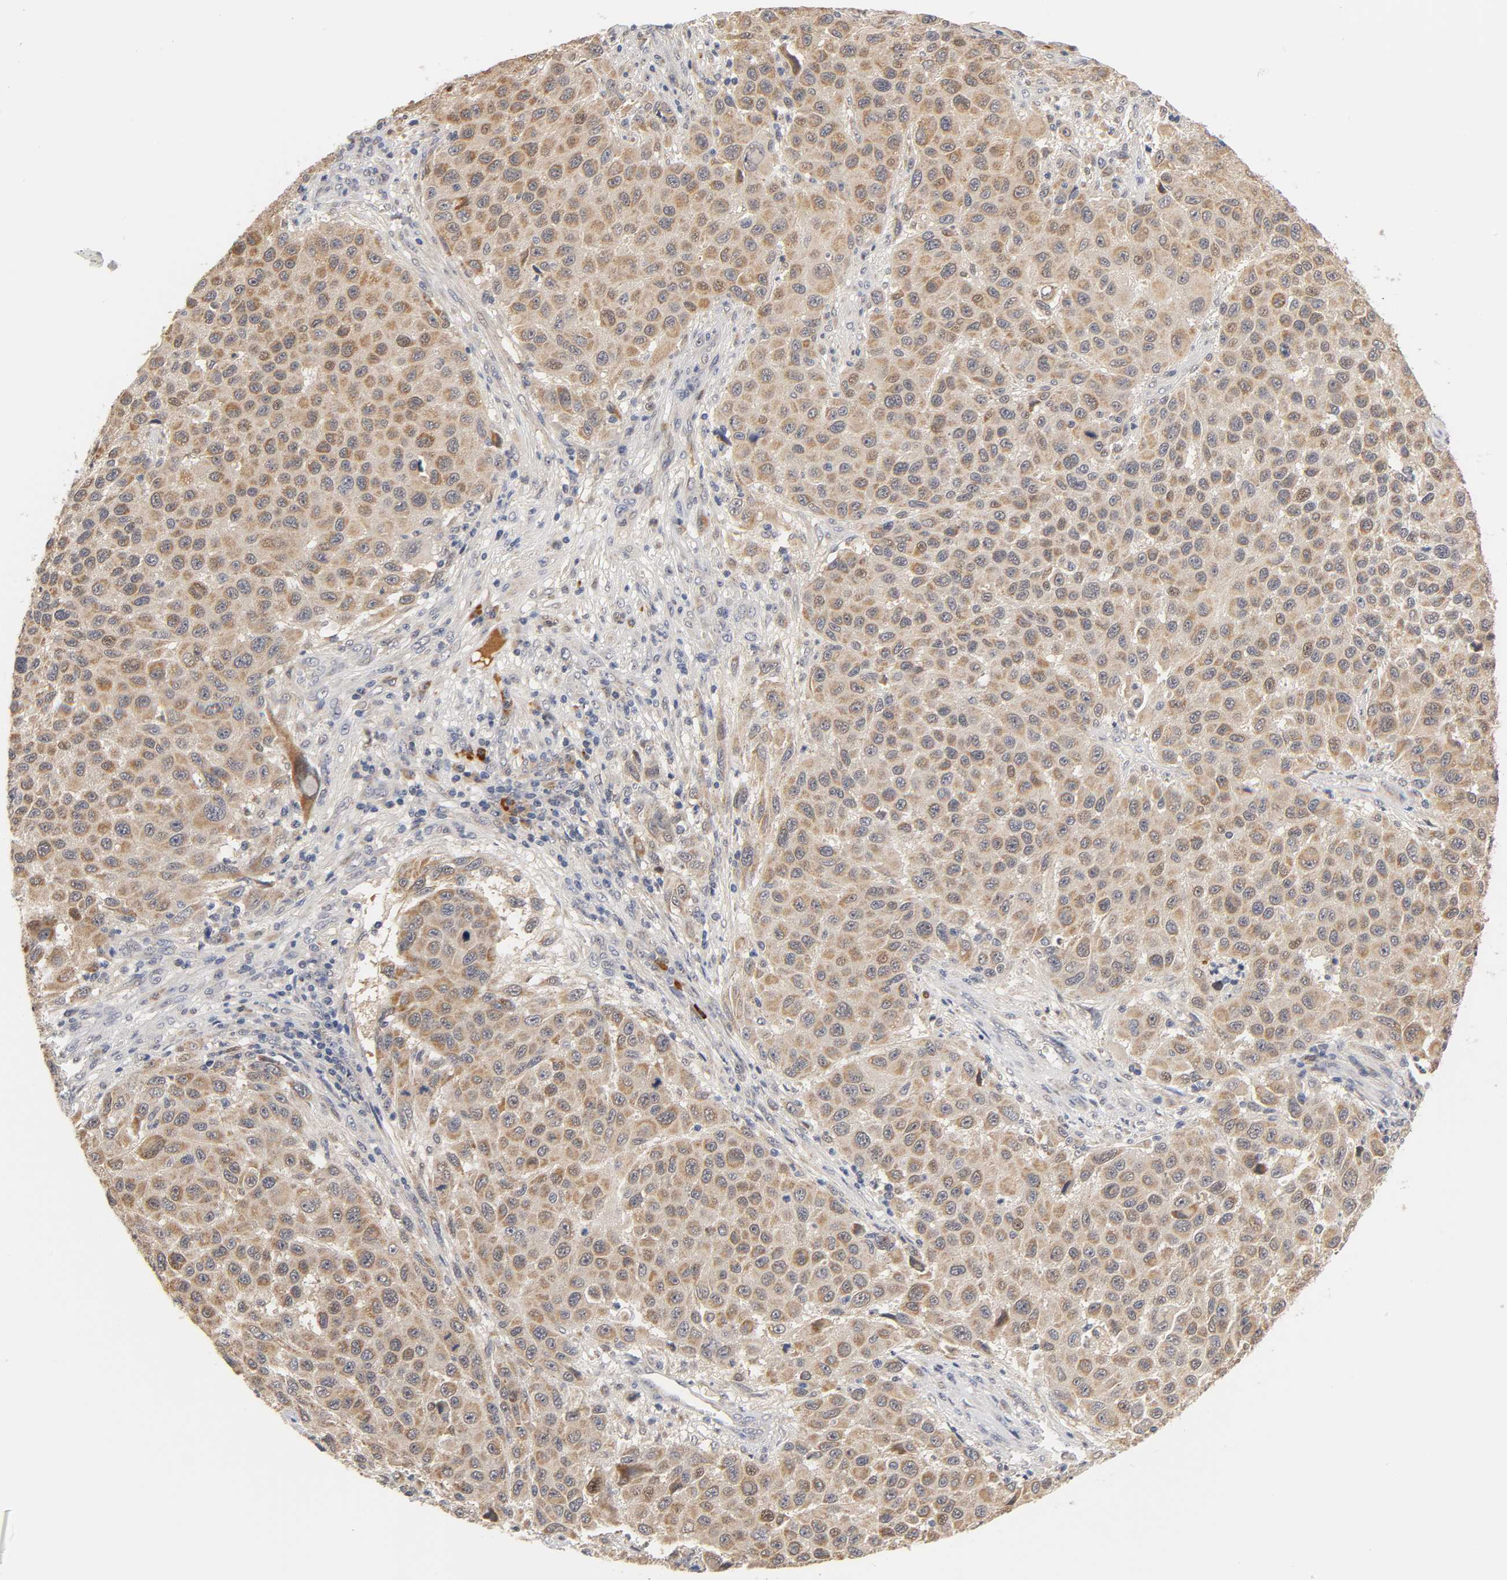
{"staining": {"intensity": "moderate", "quantity": ">75%", "location": "cytoplasmic/membranous,nuclear"}, "tissue": "melanoma", "cell_type": "Tumor cells", "image_type": "cancer", "snomed": [{"axis": "morphology", "description": "Malignant melanoma, Metastatic site"}, {"axis": "topography", "description": "Lymph node"}], "caption": "Immunohistochemical staining of malignant melanoma (metastatic site) exhibits moderate cytoplasmic/membranous and nuclear protein positivity in approximately >75% of tumor cells. Immunohistochemistry (ihc) stains the protein of interest in brown and the nuclei are stained blue.", "gene": "GSTZ1", "patient": {"sex": "male", "age": 61}}